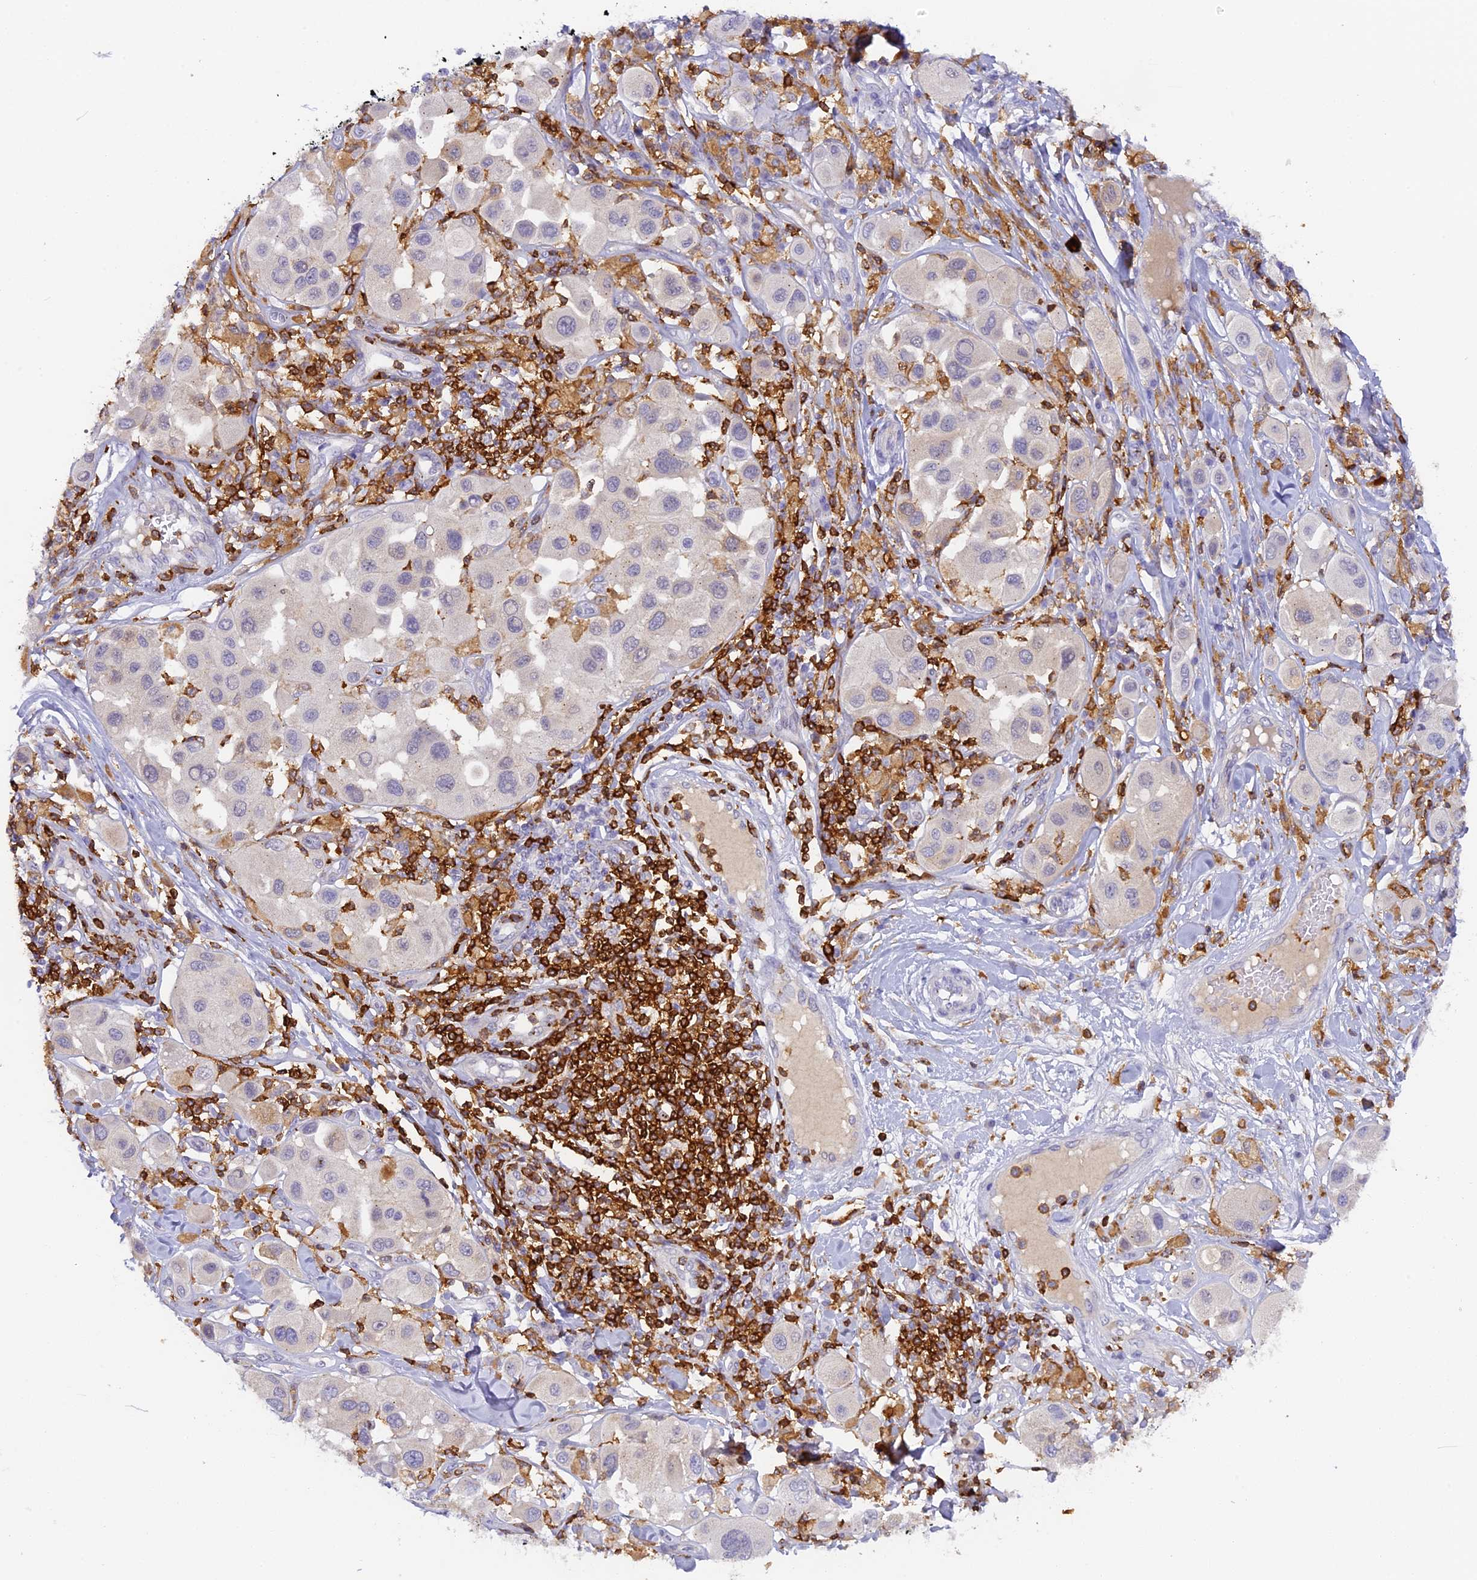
{"staining": {"intensity": "negative", "quantity": "none", "location": "none"}, "tissue": "melanoma", "cell_type": "Tumor cells", "image_type": "cancer", "snomed": [{"axis": "morphology", "description": "Malignant melanoma, Metastatic site"}, {"axis": "topography", "description": "Skin"}], "caption": "Immunohistochemical staining of human malignant melanoma (metastatic site) reveals no significant expression in tumor cells.", "gene": "FYB1", "patient": {"sex": "male", "age": 41}}